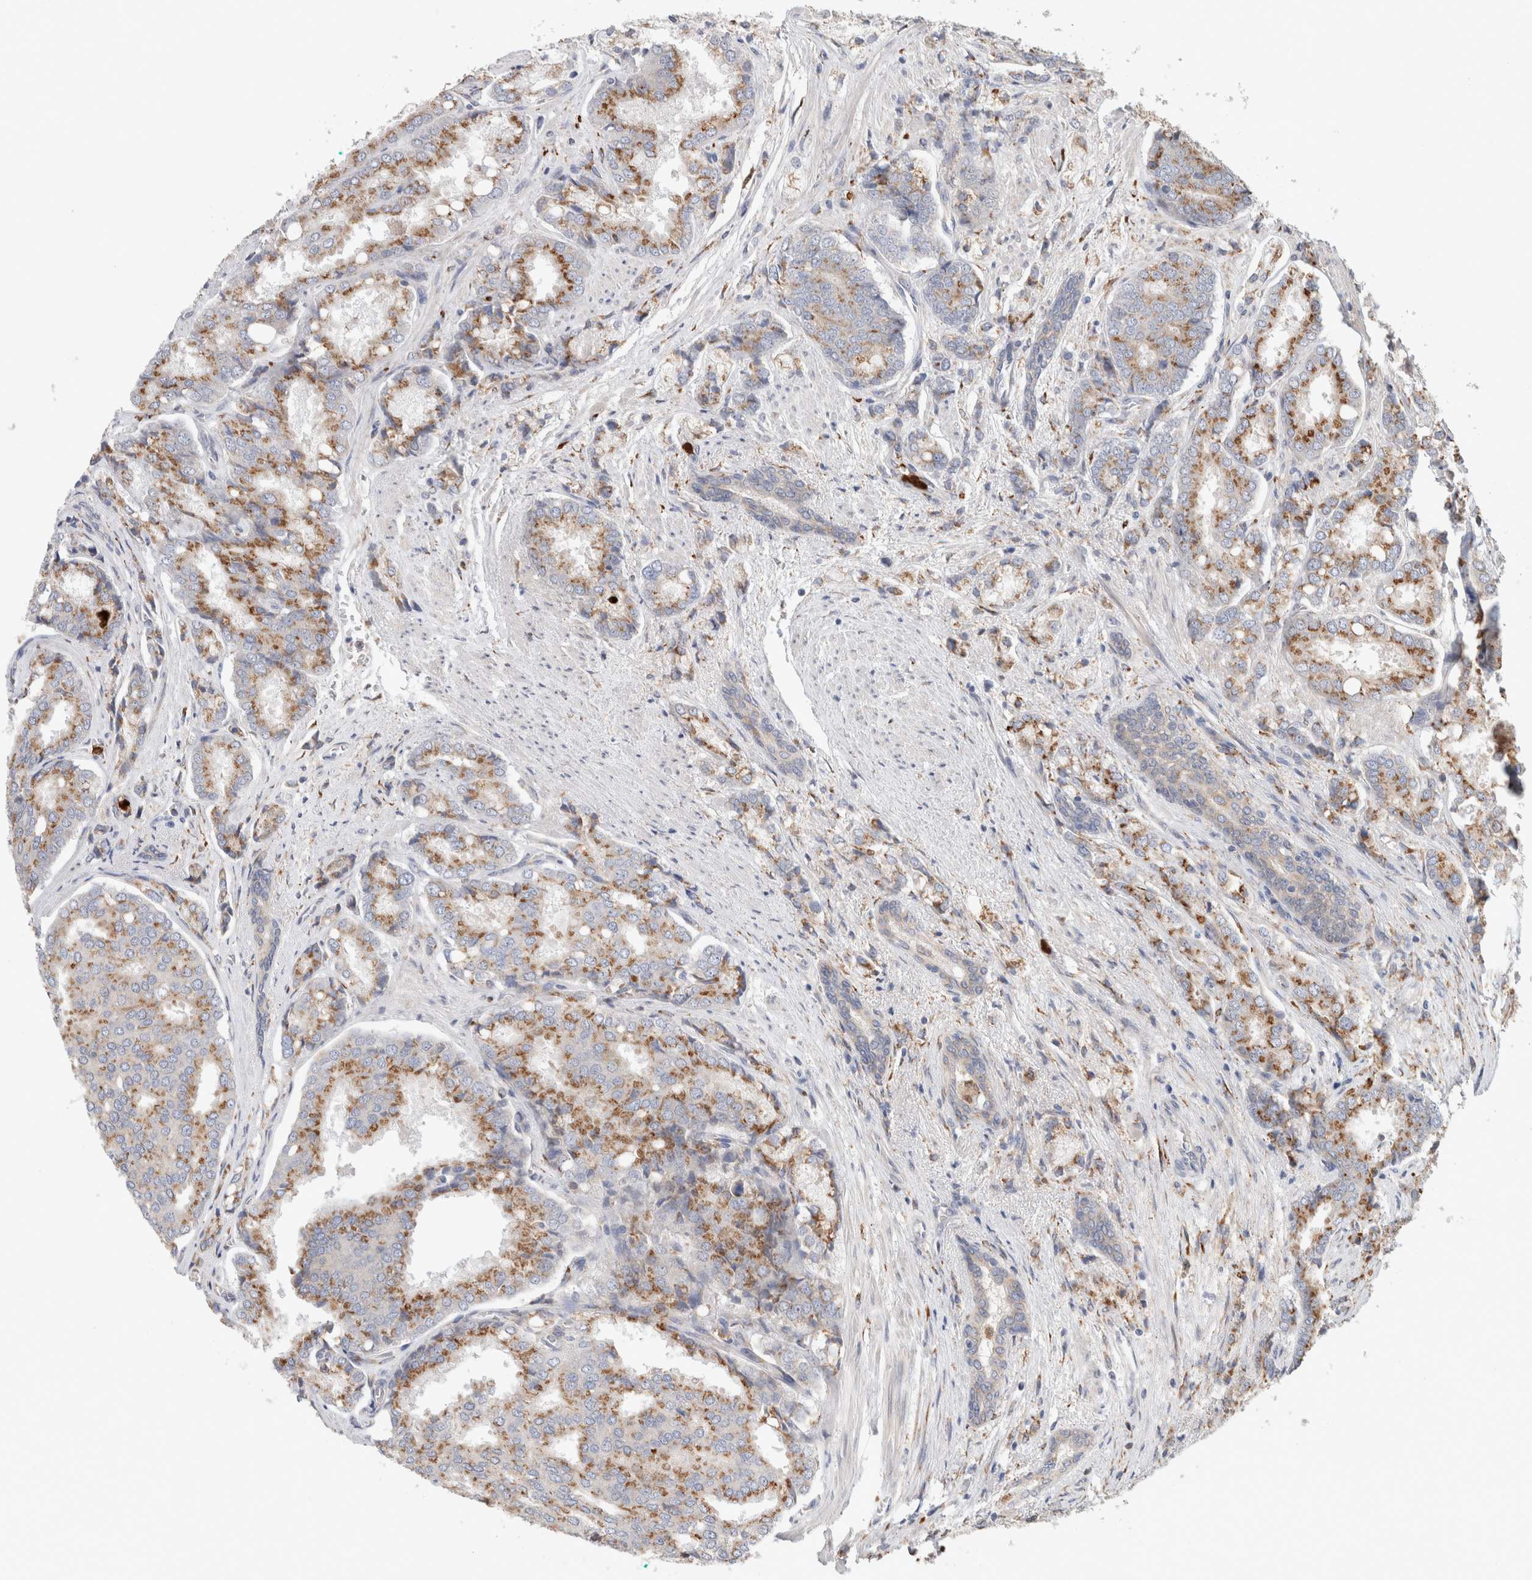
{"staining": {"intensity": "moderate", "quantity": ">75%", "location": "cytoplasmic/membranous"}, "tissue": "prostate cancer", "cell_type": "Tumor cells", "image_type": "cancer", "snomed": [{"axis": "morphology", "description": "Adenocarcinoma, High grade"}, {"axis": "topography", "description": "Prostate"}], "caption": "Adenocarcinoma (high-grade) (prostate) tissue displays moderate cytoplasmic/membranous positivity in approximately >75% of tumor cells (DAB (3,3'-diaminobenzidine) IHC with brightfield microscopy, high magnification).", "gene": "P4HA1", "patient": {"sex": "male", "age": 50}}